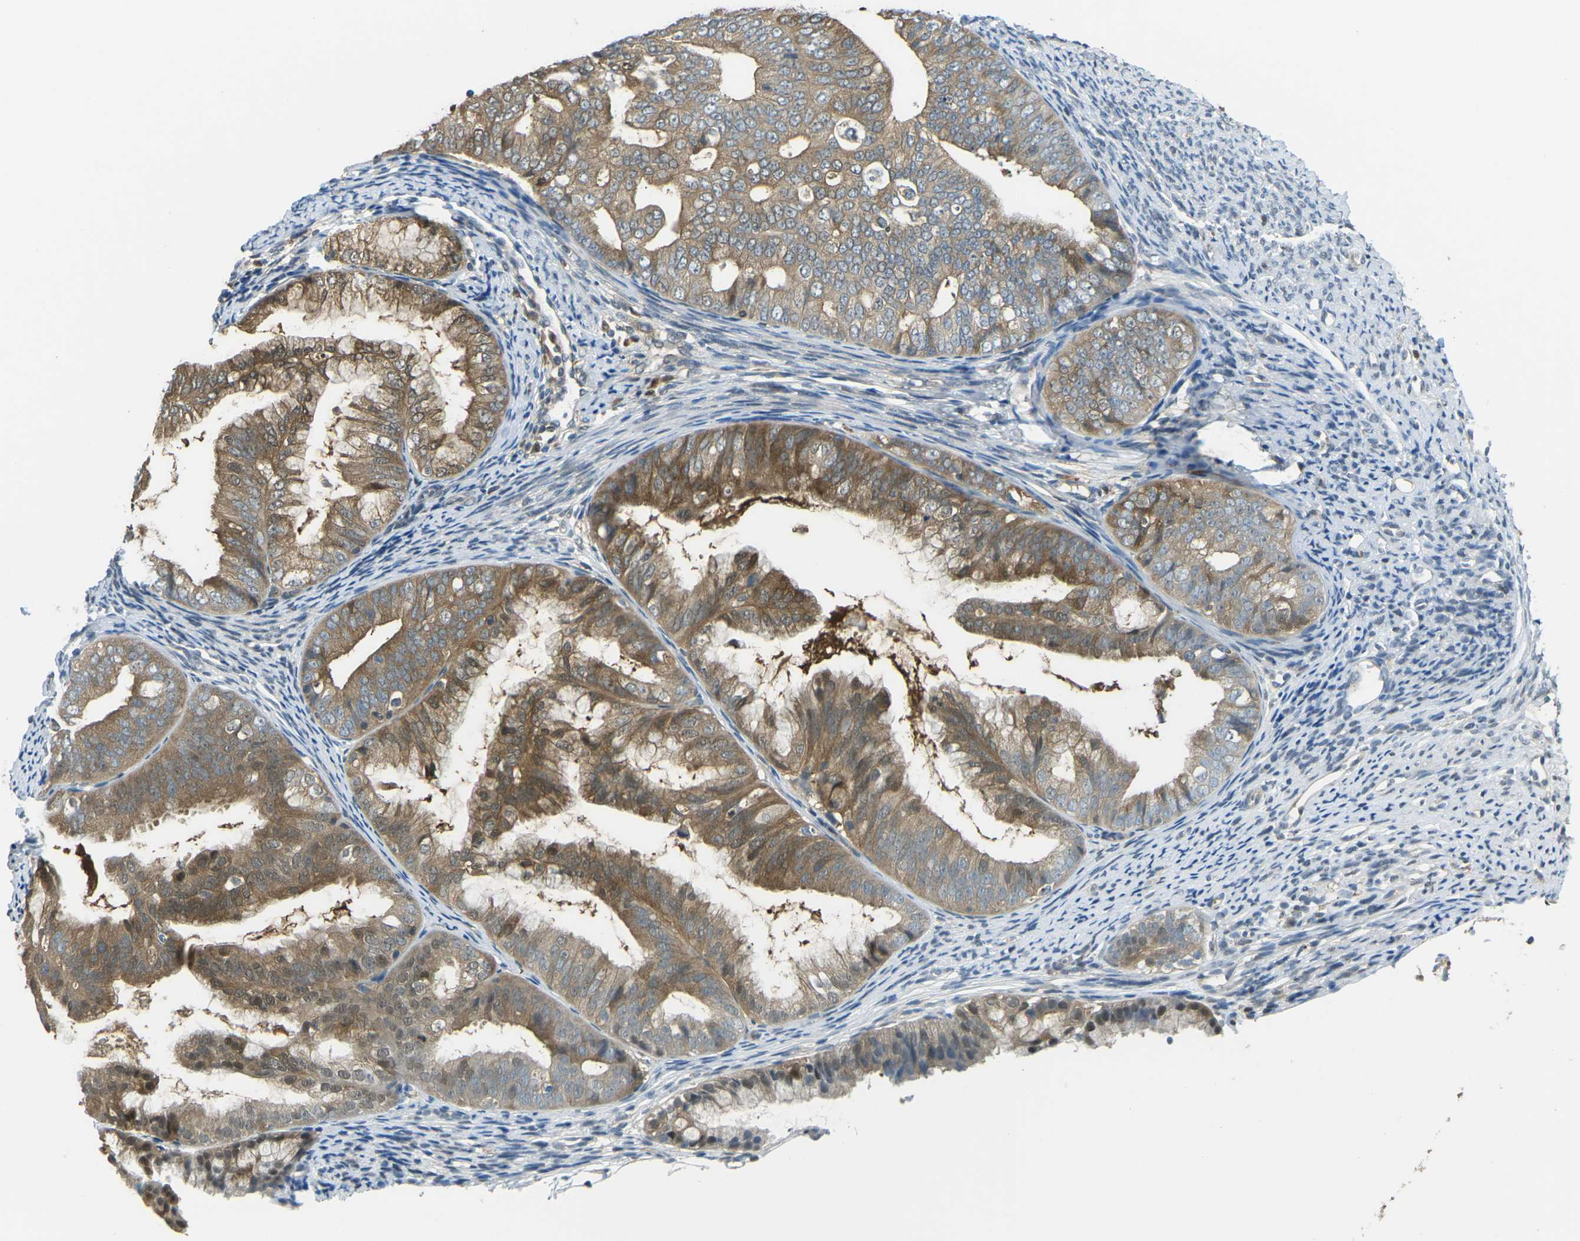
{"staining": {"intensity": "moderate", "quantity": ">75%", "location": "cytoplasmic/membranous,nuclear"}, "tissue": "endometrial cancer", "cell_type": "Tumor cells", "image_type": "cancer", "snomed": [{"axis": "morphology", "description": "Adenocarcinoma, NOS"}, {"axis": "topography", "description": "Endometrium"}], "caption": "IHC (DAB (3,3'-diaminobenzidine)) staining of endometrial adenocarcinoma displays moderate cytoplasmic/membranous and nuclear protein staining in about >75% of tumor cells.", "gene": "PIEZO2", "patient": {"sex": "female", "age": 63}}